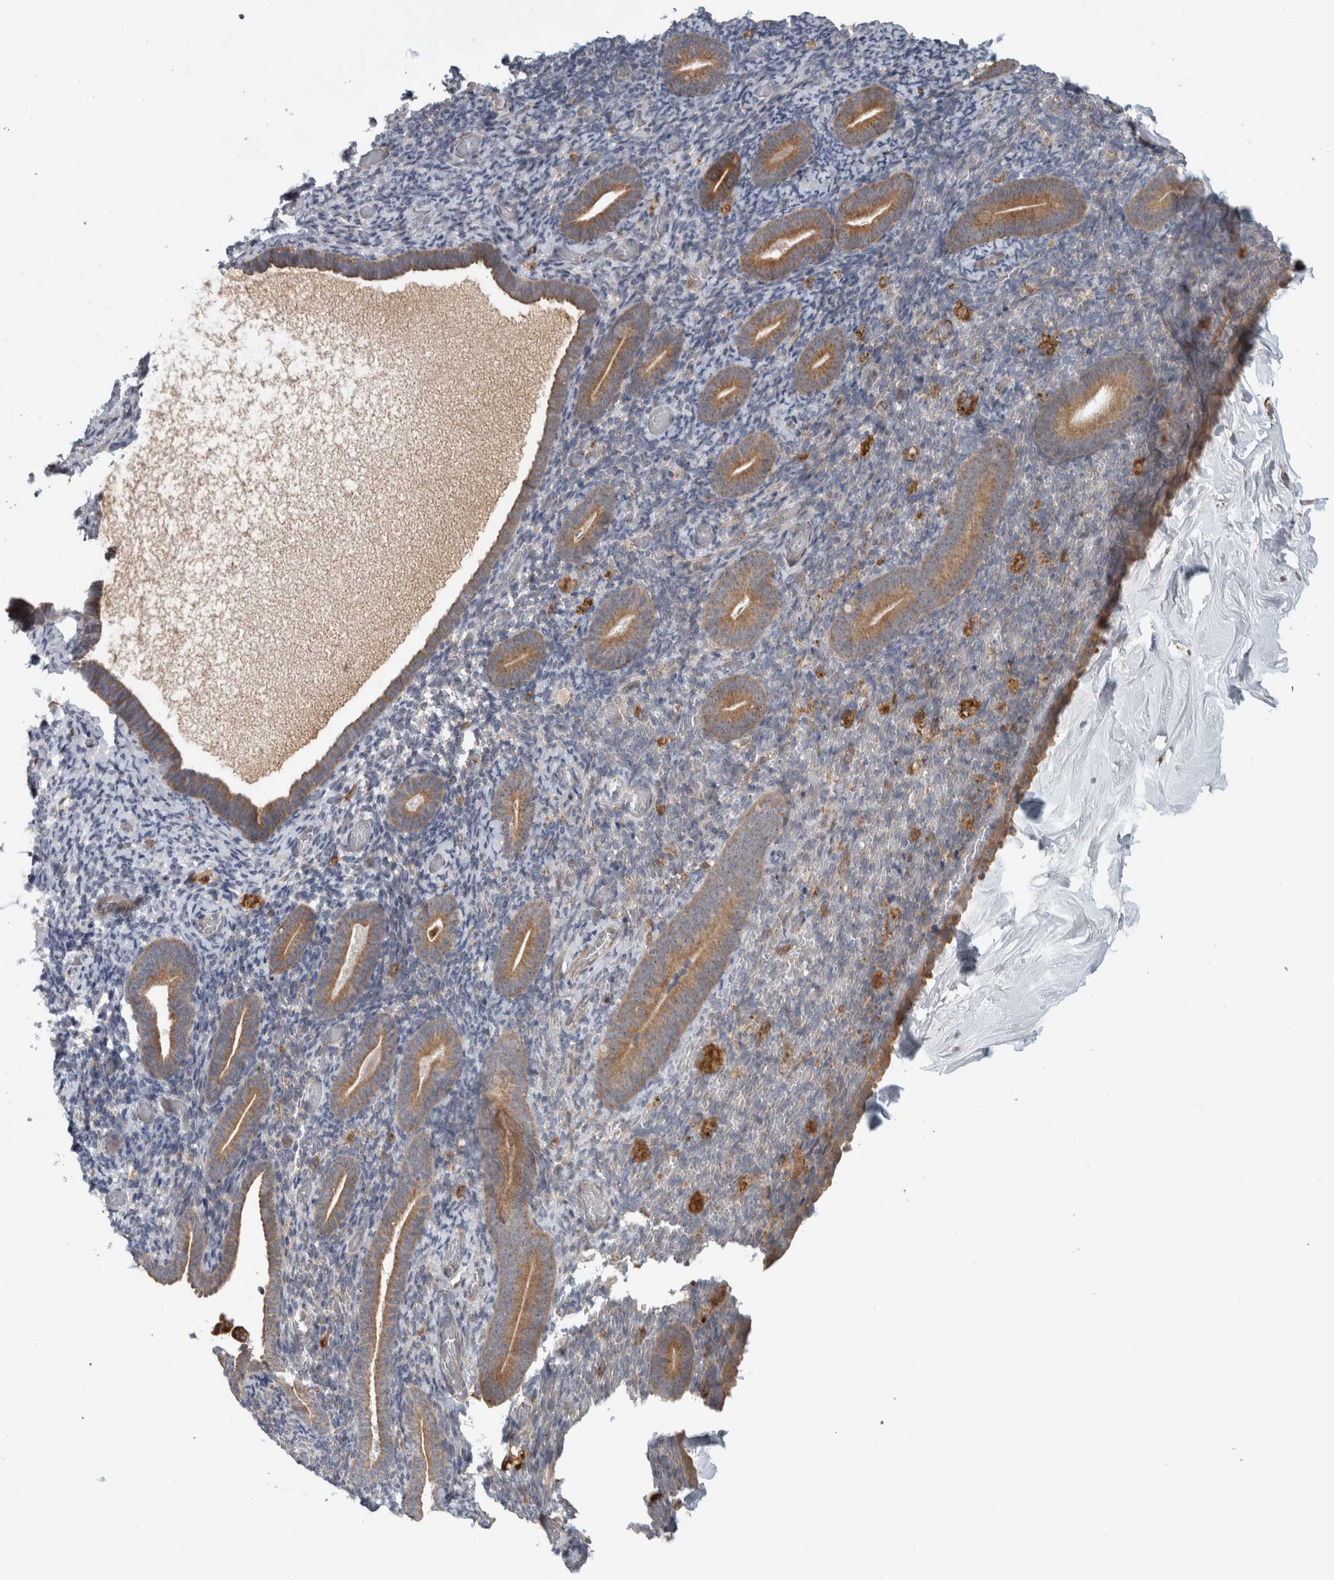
{"staining": {"intensity": "weak", "quantity": "<25%", "location": "cytoplasmic/membranous"}, "tissue": "endometrium", "cell_type": "Cells in endometrial stroma", "image_type": "normal", "snomed": [{"axis": "morphology", "description": "Normal tissue, NOS"}, {"axis": "topography", "description": "Endometrium"}], "caption": "Image shows no protein positivity in cells in endometrial stroma of normal endometrium. (Stains: DAB (3,3'-diaminobenzidine) immunohistochemistry with hematoxylin counter stain, Microscopy: brightfield microscopy at high magnification).", "gene": "ADGRL3", "patient": {"sex": "female", "age": 51}}